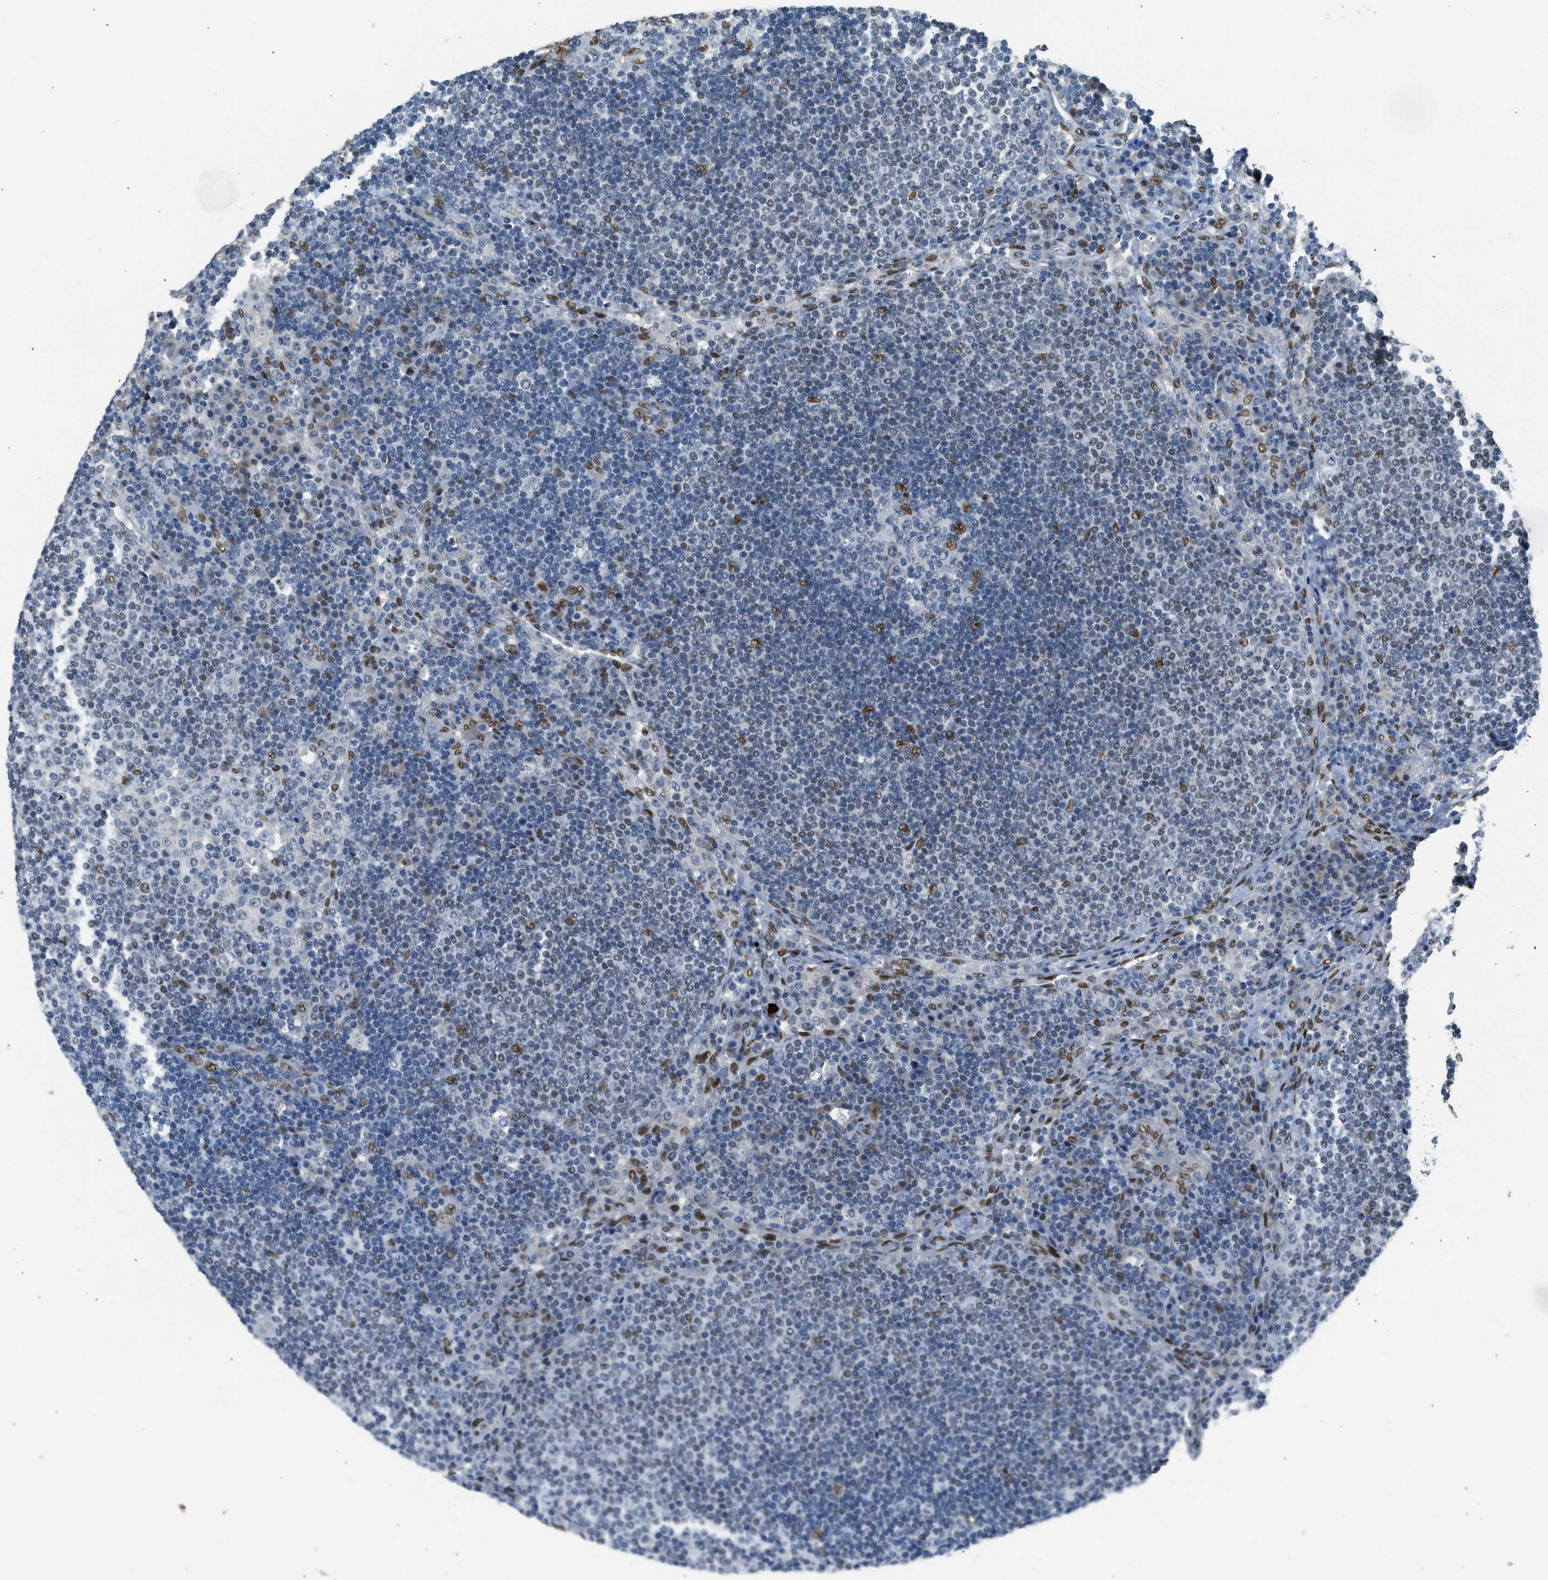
{"staining": {"intensity": "strong", "quantity": "<25%", "location": "nuclear"}, "tissue": "lymph node", "cell_type": "Germinal center cells", "image_type": "normal", "snomed": [{"axis": "morphology", "description": "Normal tissue, NOS"}, {"axis": "topography", "description": "Lymph node"}], "caption": "This histopathology image demonstrates immunohistochemistry (IHC) staining of normal lymph node, with medium strong nuclear positivity in approximately <25% of germinal center cells.", "gene": "ZBTB20", "patient": {"sex": "female", "age": 53}}